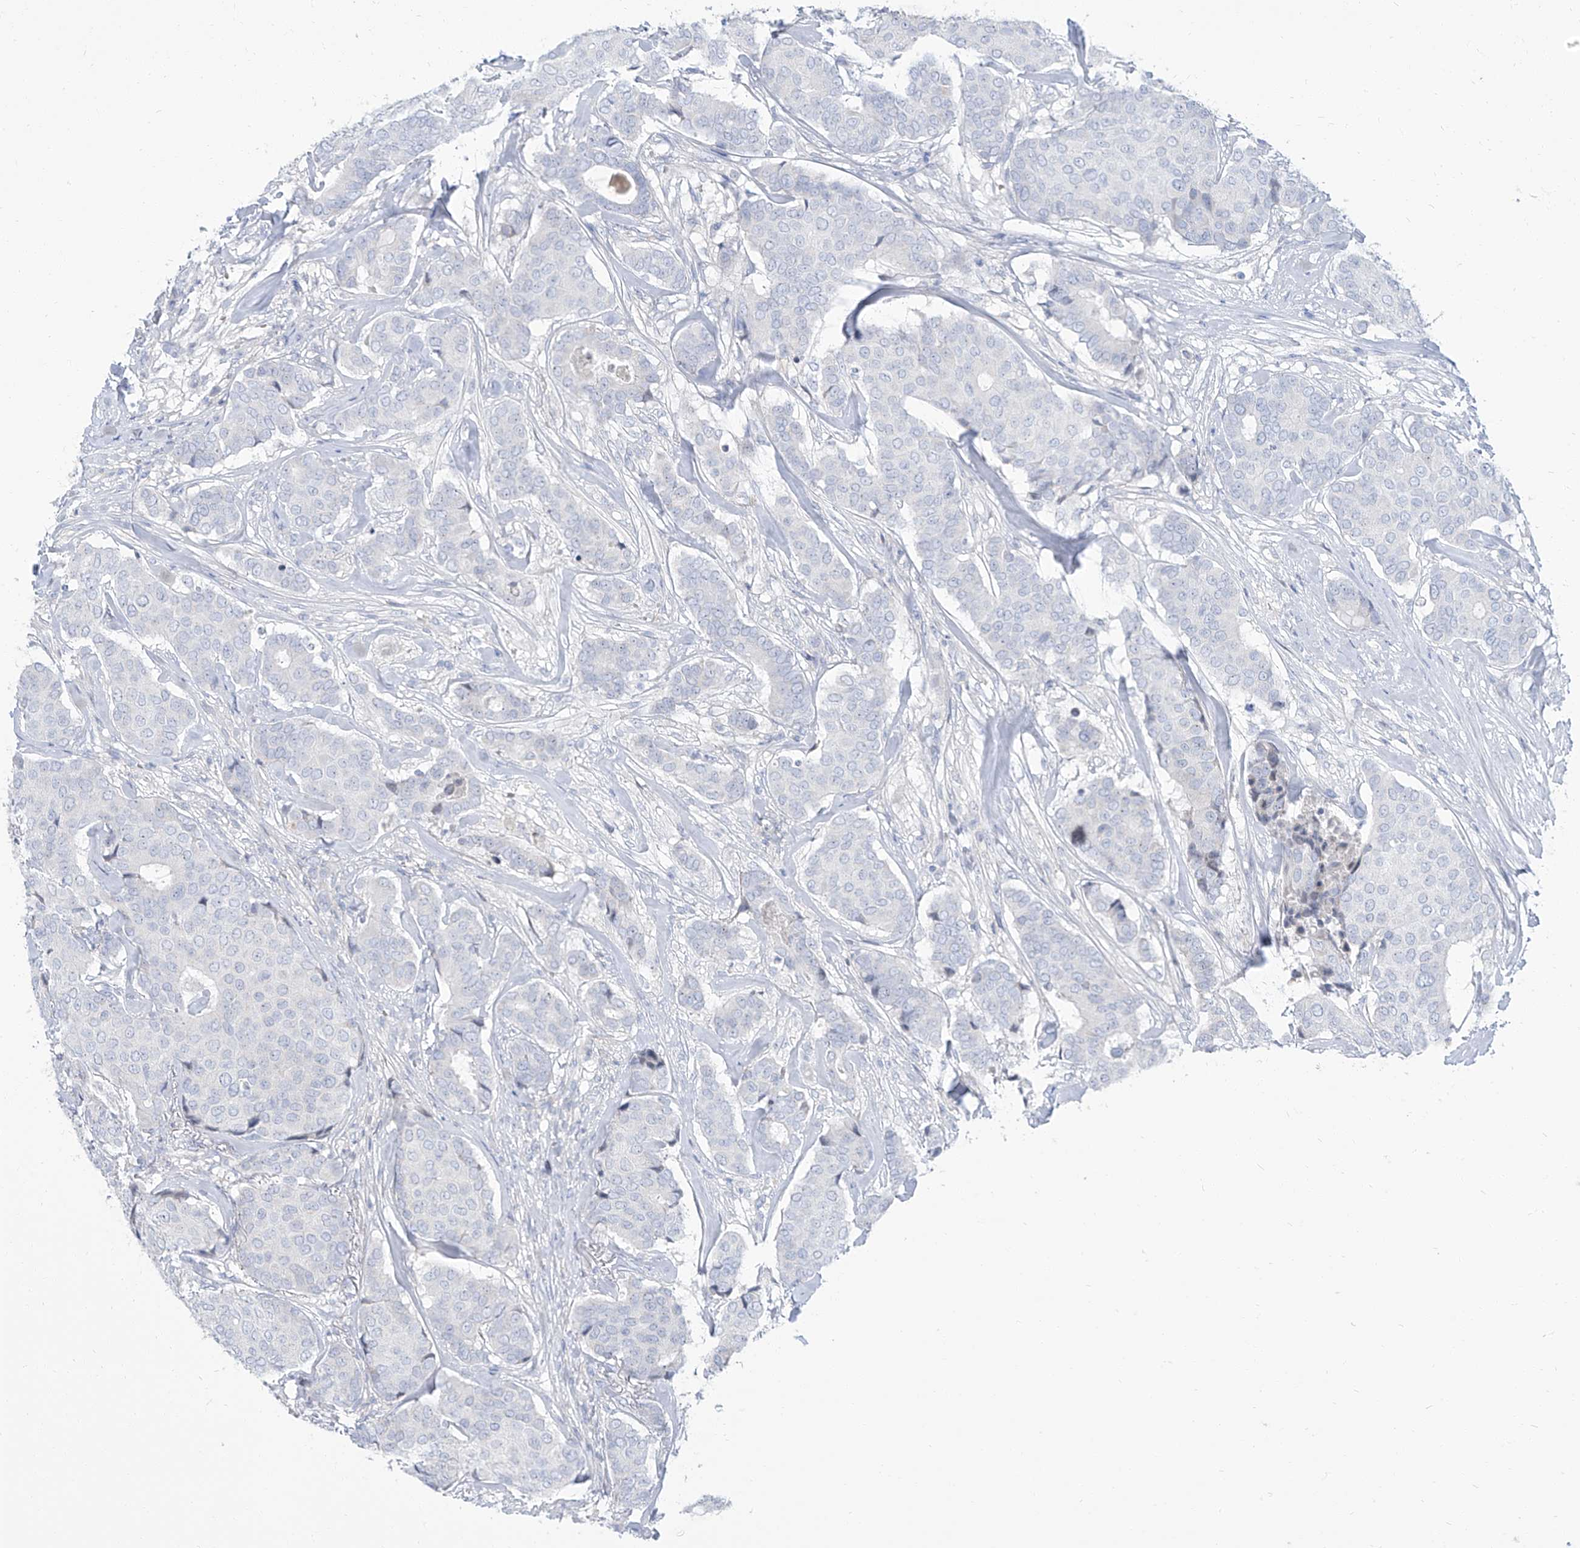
{"staining": {"intensity": "negative", "quantity": "none", "location": "none"}, "tissue": "breast cancer", "cell_type": "Tumor cells", "image_type": "cancer", "snomed": [{"axis": "morphology", "description": "Duct carcinoma"}, {"axis": "topography", "description": "Breast"}], "caption": "An image of breast infiltrating ductal carcinoma stained for a protein exhibits no brown staining in tumor cells.", "gene": "TXLNB", "patient": {"sex": "female", "age": 75}}